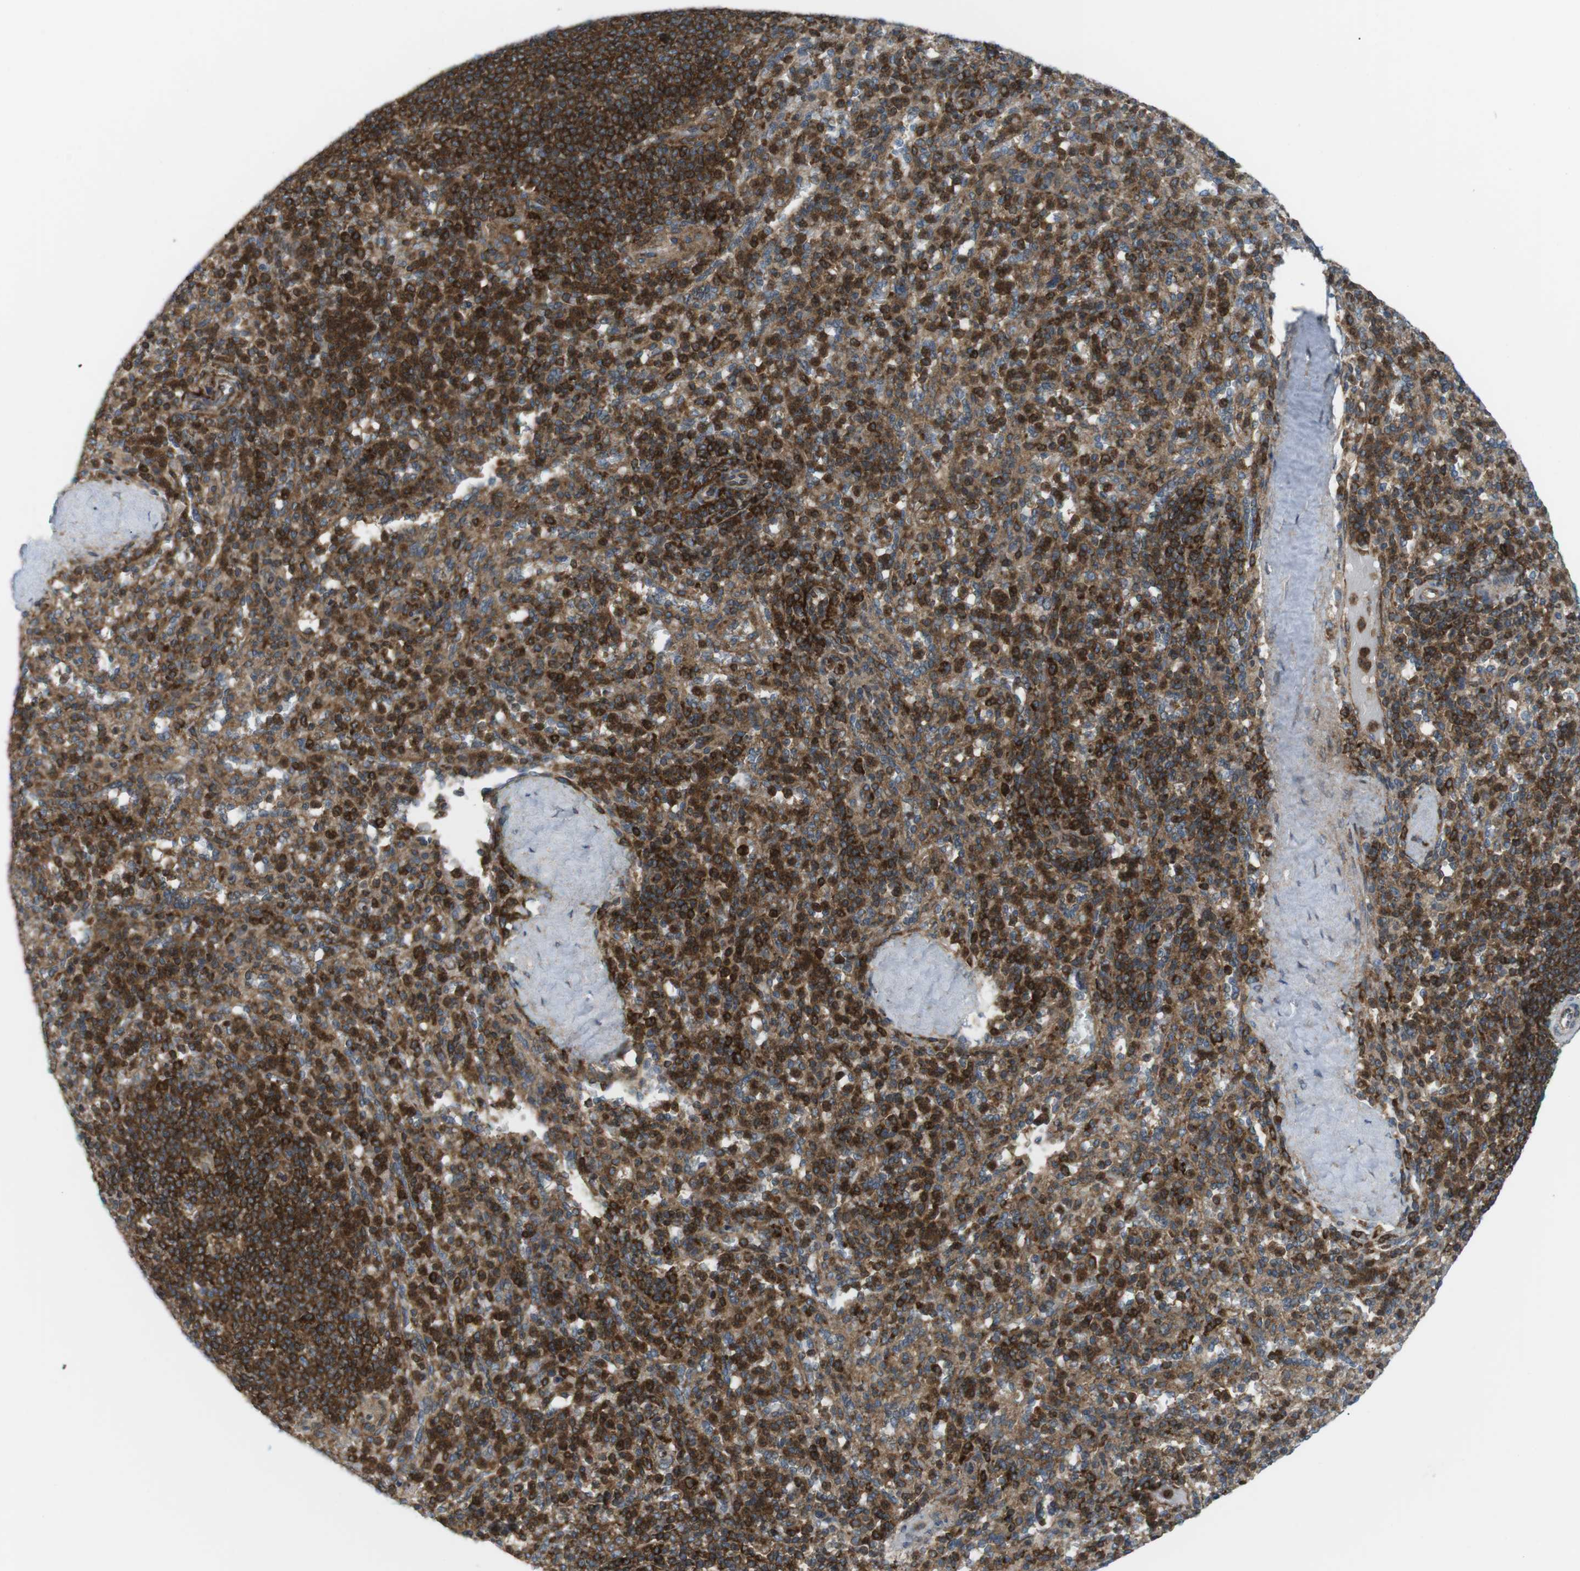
{"staining": {"intensity": "strong", "quantity": ">75%", "location": "cytoplasmic/membranous"}, "tissue": "spleen", "cell_type": "Cells in red pulp", "image_type": "normal", "snomed": [{"axis": "morphology", "description": "Normal tissue, NOS"}, {"axis": "topography", "description": "Spleen"}], "caption": "Immunohistochemical staining of benign spleen displays strong cytoplasmic/membranous protein staining in approximately >75% of cells in red pulp.", "gene": "FLII", "patient": {"sex": "male", "age": 36}}